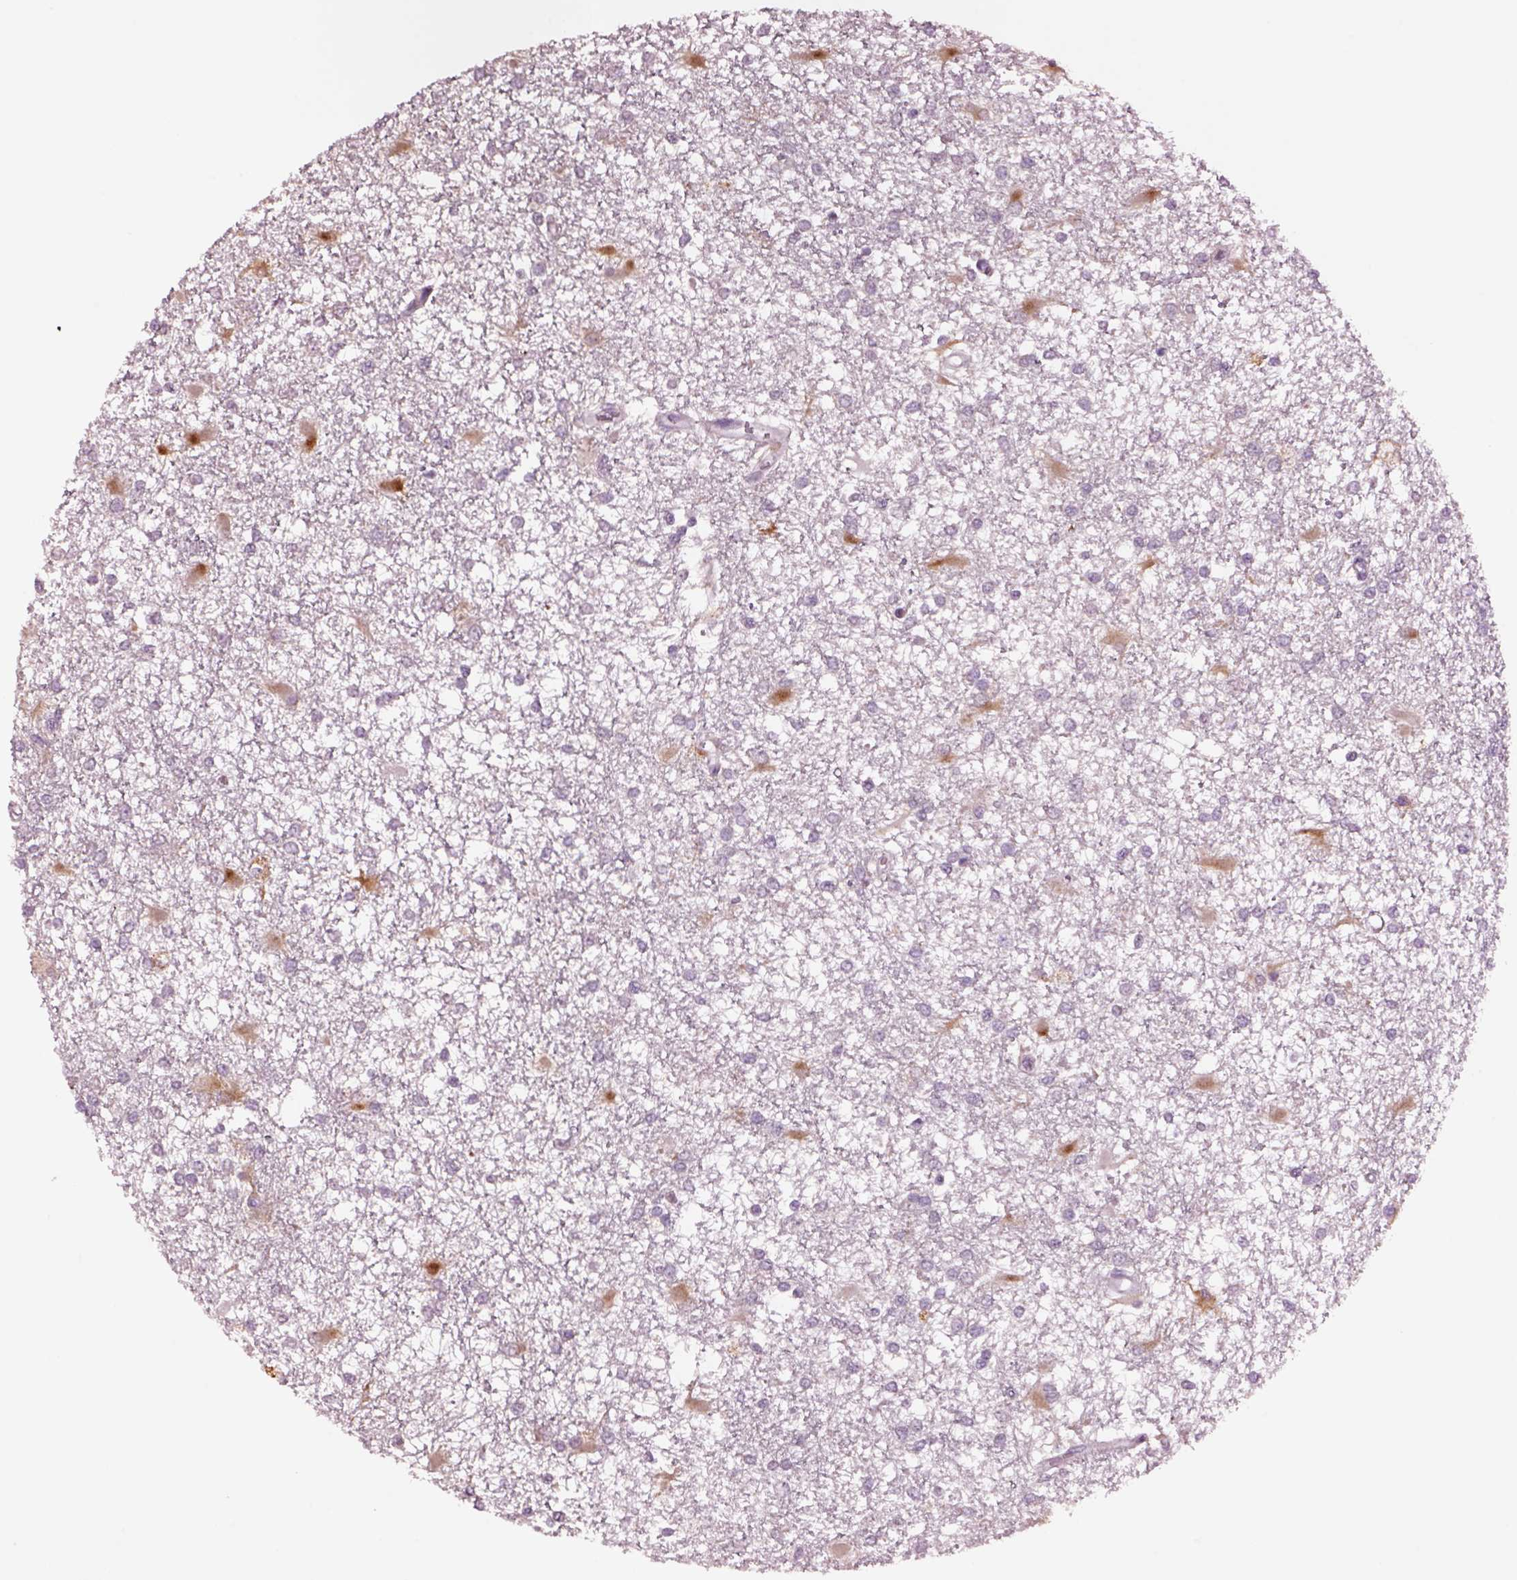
{"staining": {"intensity": "negative", "quantity": "none", "location": "none"}, "tissue": "glioma", "cell_type": "Tumor cells", "image_type": "cancer", "snomed": [{"axis": "morphology", "description": "Glioma, malignant, High grade"}, {"axis": "topography", "description": "Cerebral cortex"}], "caption": "Immunohistochemical staining of glioma shows no significant expression in tumor cells.", "gene": "CLPSL1", "patient": {"sex": "male", "age": 79}}